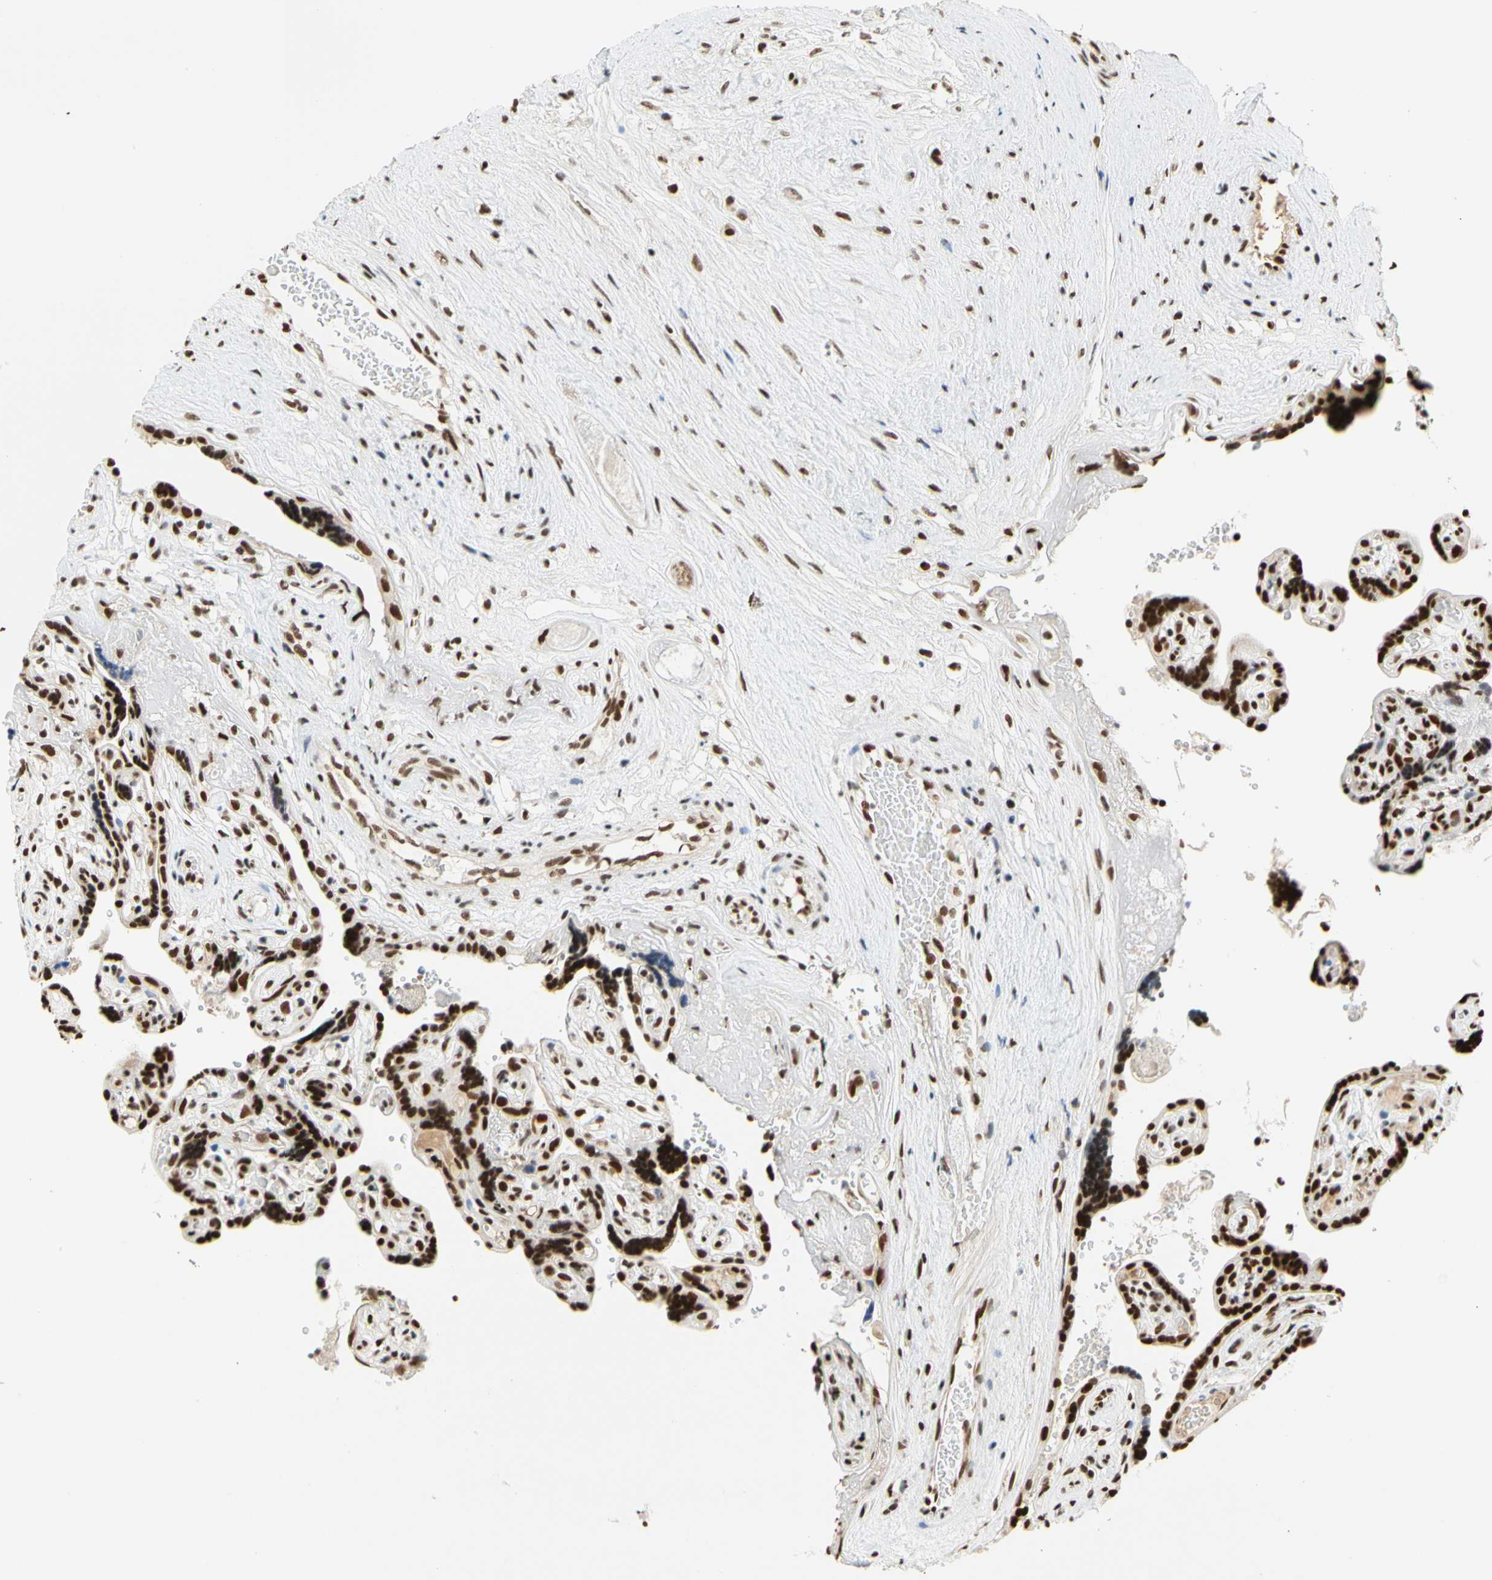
{"staining": {"intensity": "strong", "quantity": ">75%", "location": "nuclear"}, "tissue": "placenta", "cell_type": "Decidual cells", "image_type": "normal", "snomed": [{"axis": "morphology", "description": "Normal tissue, NOS"}, {"axis": "topography", "description": "Placenta"}], "caption": "DAB immunohistochemical staining of unremarkable human placenta shows strong nuclear protein expression in approximately >75% of decidual cells.", "gene": "ZSCAN16", "patient": {"sex": "female", "age": 30}}